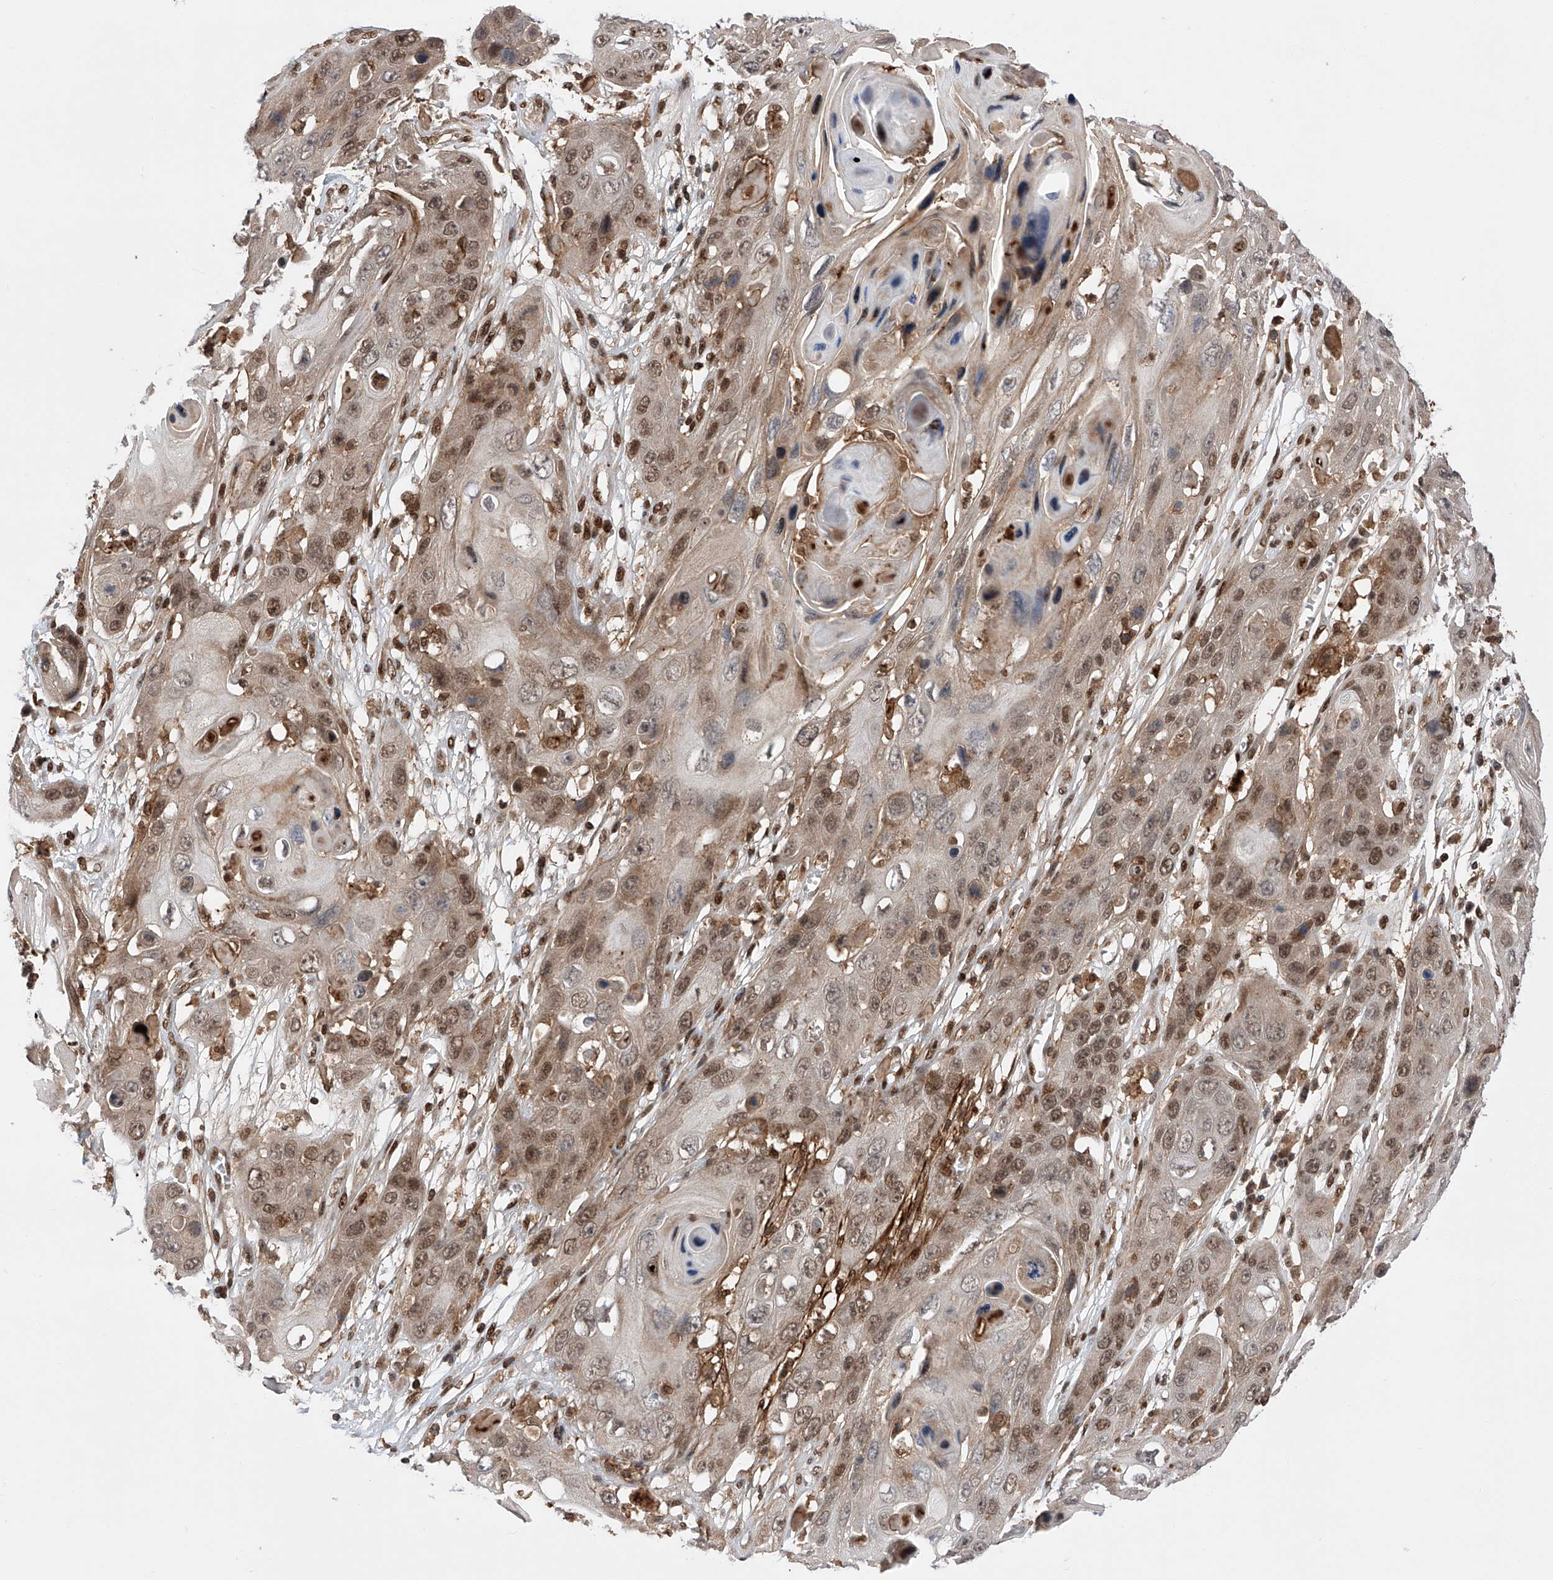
{"staining": {"intensity": "moderate", "quantity": ">75%", "location": "nuclear"}, "tissue": "skin cancer", "cell_type": "Tumor cells", "image_type": "cancer", "snomed": [{"axis": "morphology", "description": "Squamous cell carcinoma, NOS"}, {"axis": "topography", "description": "Skin"}], "caption": "DAB (3,3'-diaminobenzidine) immunohistochemical staining of skin squamous cell carcinoma exhibits moderate nuclear protein staining in approximately >75% of tumor cells.", "gene": "ZNF280D", "patient": {"sex": "male", "age": 55}}